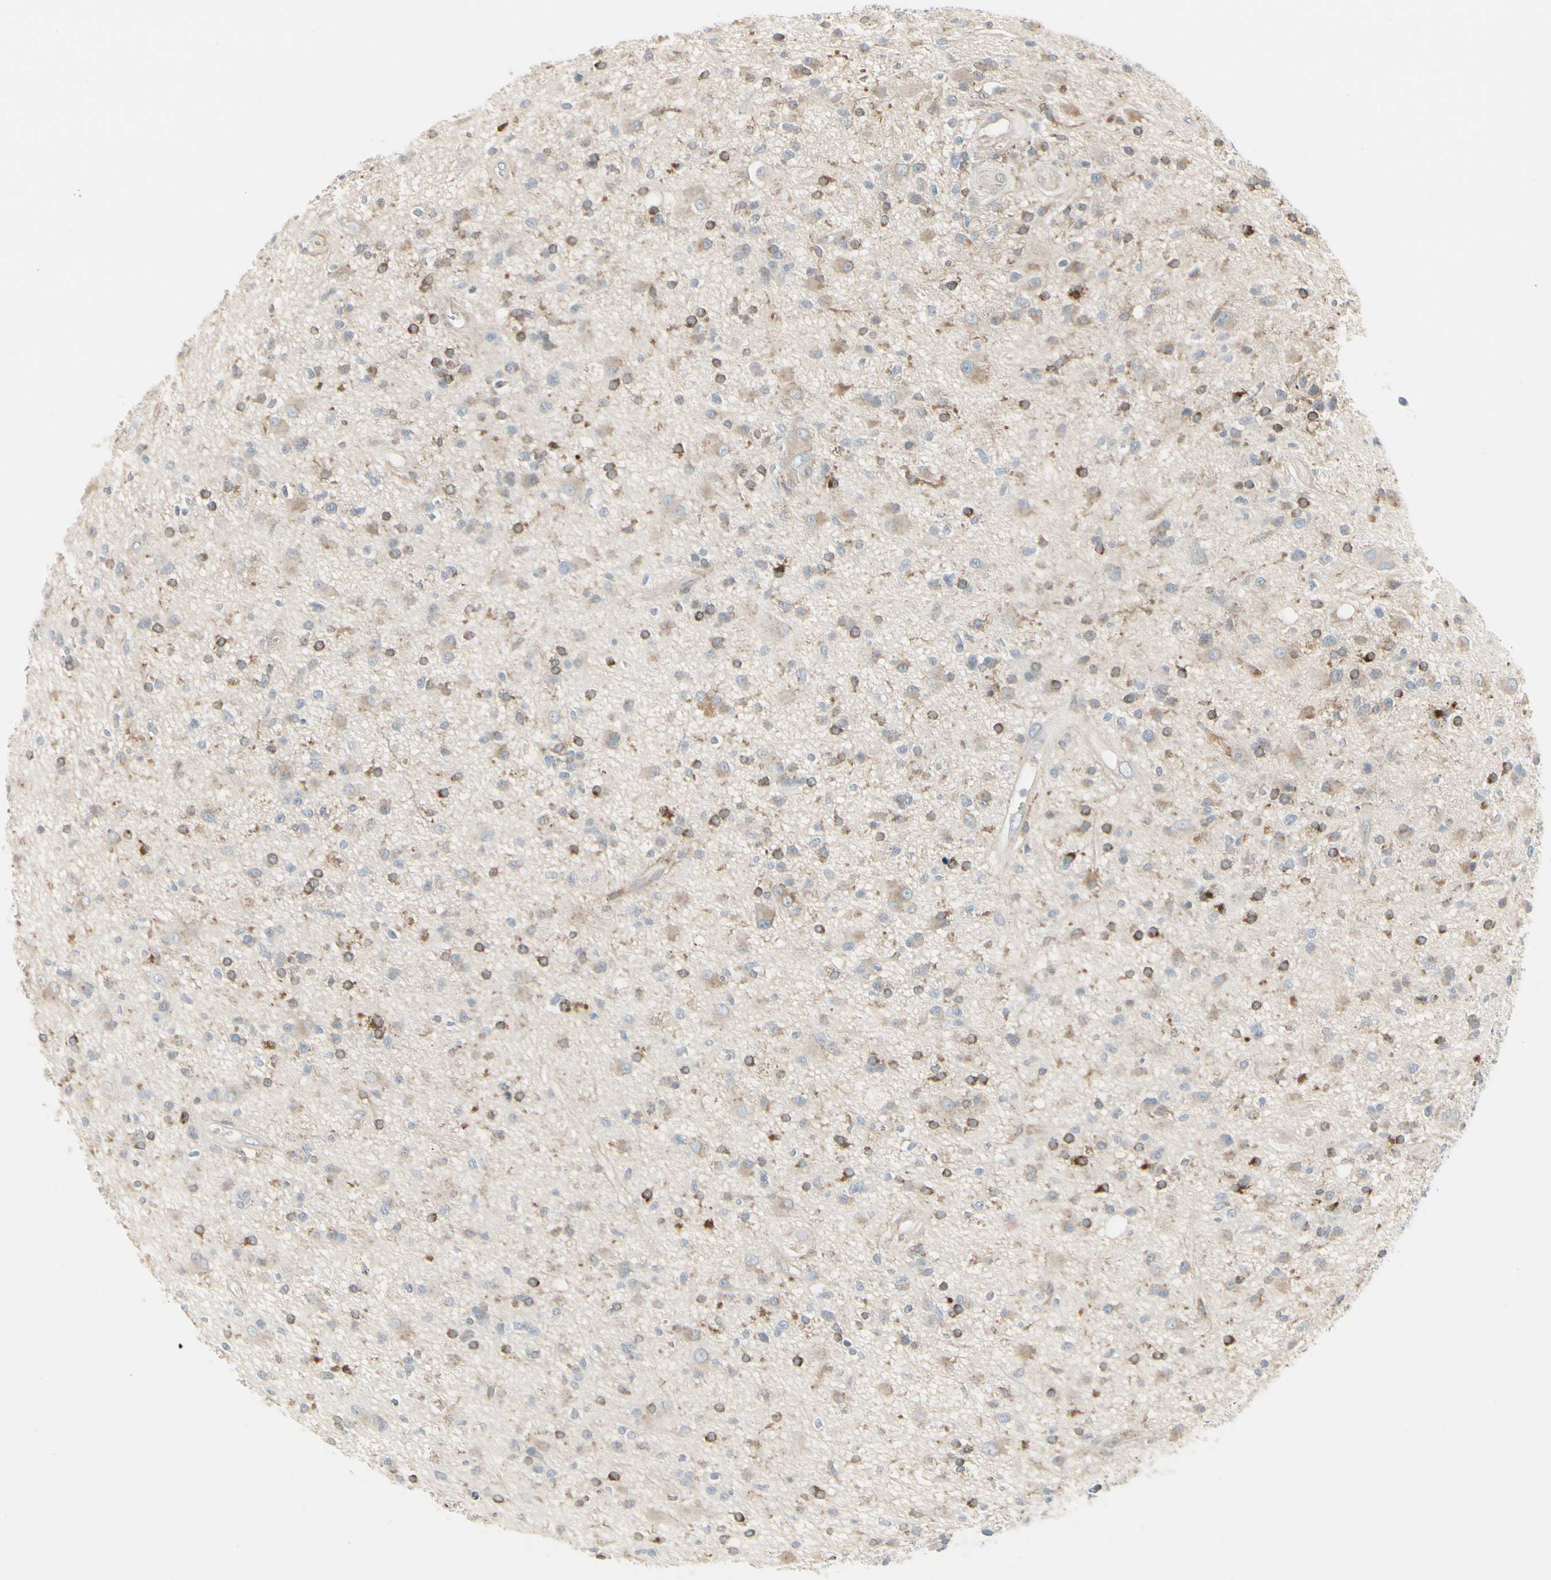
{"staining": {"intensity": "moderate", "quantity": ">75%", "location": "cytoplasmic/membranous"}, "tissue": "glioma", "cell_type": "Tumor cells", "image_type": "cancer", "snomed": [{"axis": "morphology", "description": "Glioma, malignant, High grade"}, {"axis": "topography", "description": "Brain"}], "caption": "Protein staining of glioma tissue shows moderate cytoplasmic/membranous expression in approximately >75% of tumor cells.", "gene": "EPS15", "patient": {"sex": "male", "age": 33}}